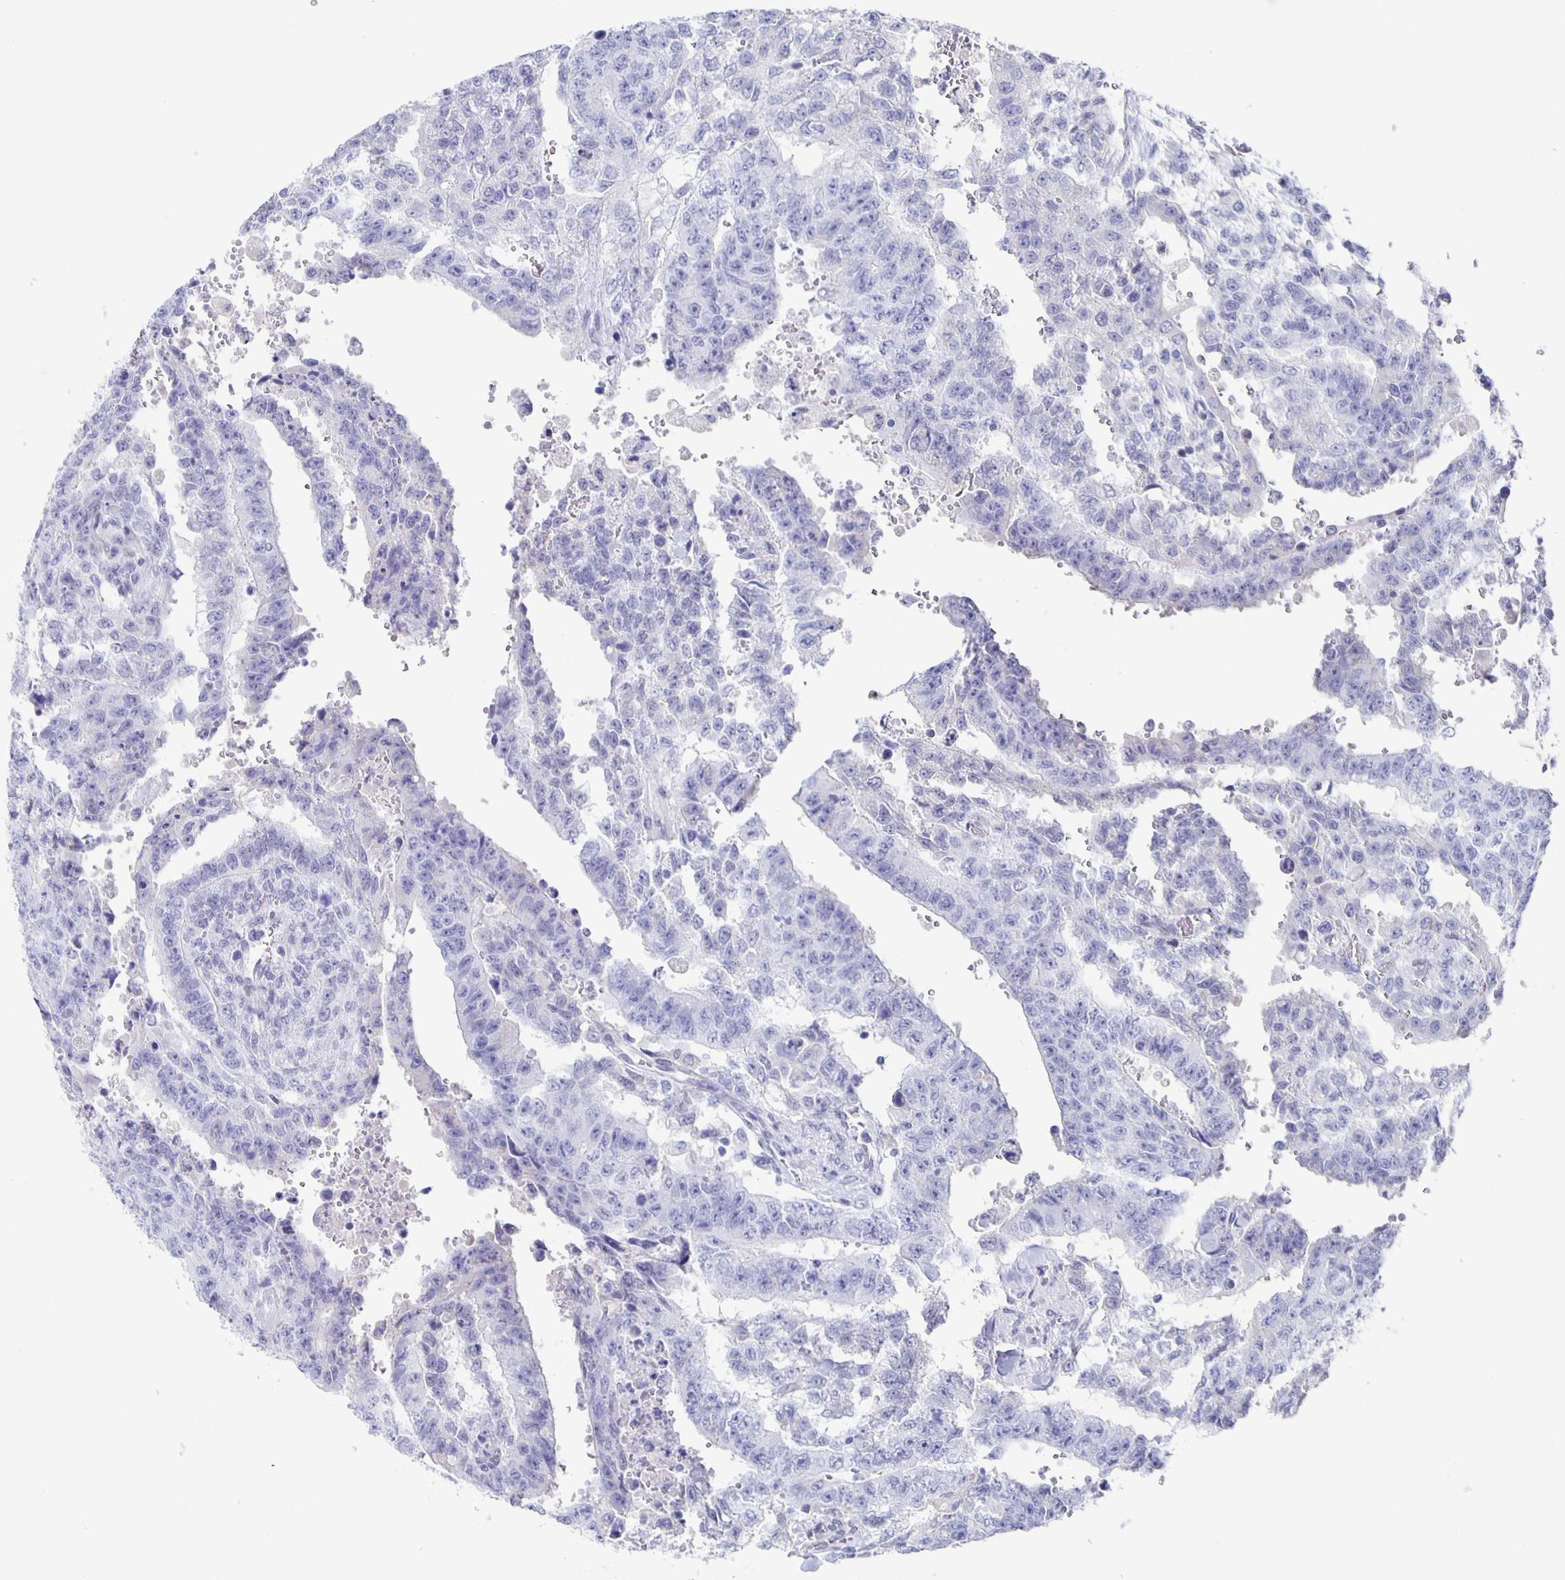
{"staining": {"intensity": "negative", "quantity": "none", "location": "none"}, "tissue": "testis cancer", "cell_type": "Tumor cells", "image_type": "cancer", "snomed": [{"axis": "morphology", "description": "Carcinoma, Embryonal, NOS"}, {"axis": "topography", "description": "Testis"}], "caption": "An immunohistochemistry image of testis cancer is shown. There is no staining in tumor cells of testis cancer.", "gene": "CCDC17", "patient": {"sex": "male", "age": 24}}